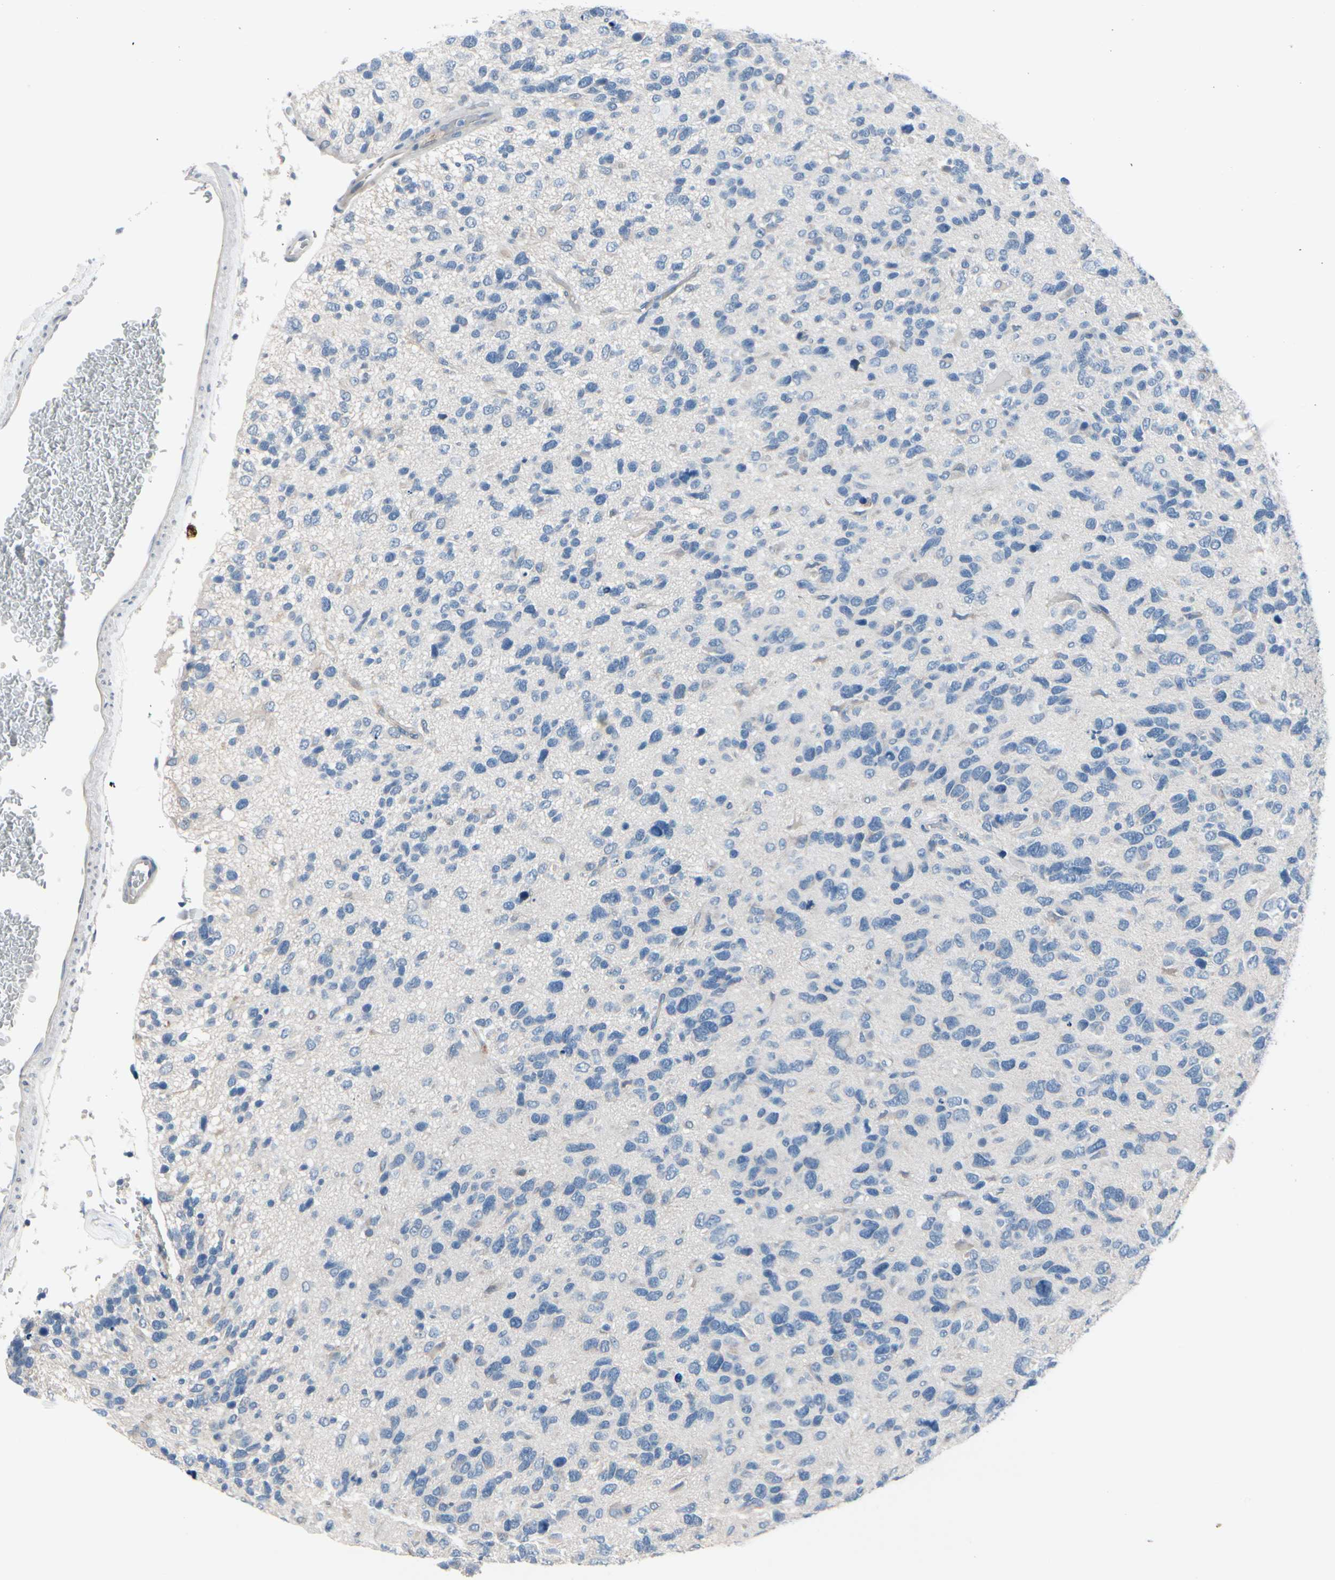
{"staining": {"intensity": "negative", "quantity": "none", "location": "none"}, "tissue": "glioma", "cell_type": "Tumor cells", "image_type": "cancer", "snomed": [{"axis": "morphology", "description": "Glioma, malignant, High grade"}, {"axis": "topography", "description": "Brain"}], "caption": "Histopathology image shows no protein positivity in tumor cells of glioma tissue. The staining was performed using DAB (3,3'-diaminobenzidine) to visualize the protein expression in brown, while the nuclei were stained in blue with hematoxylin (Magnification: 20x).", "gene": "PGR", "patient": {"sex": "female", "age": 58}}